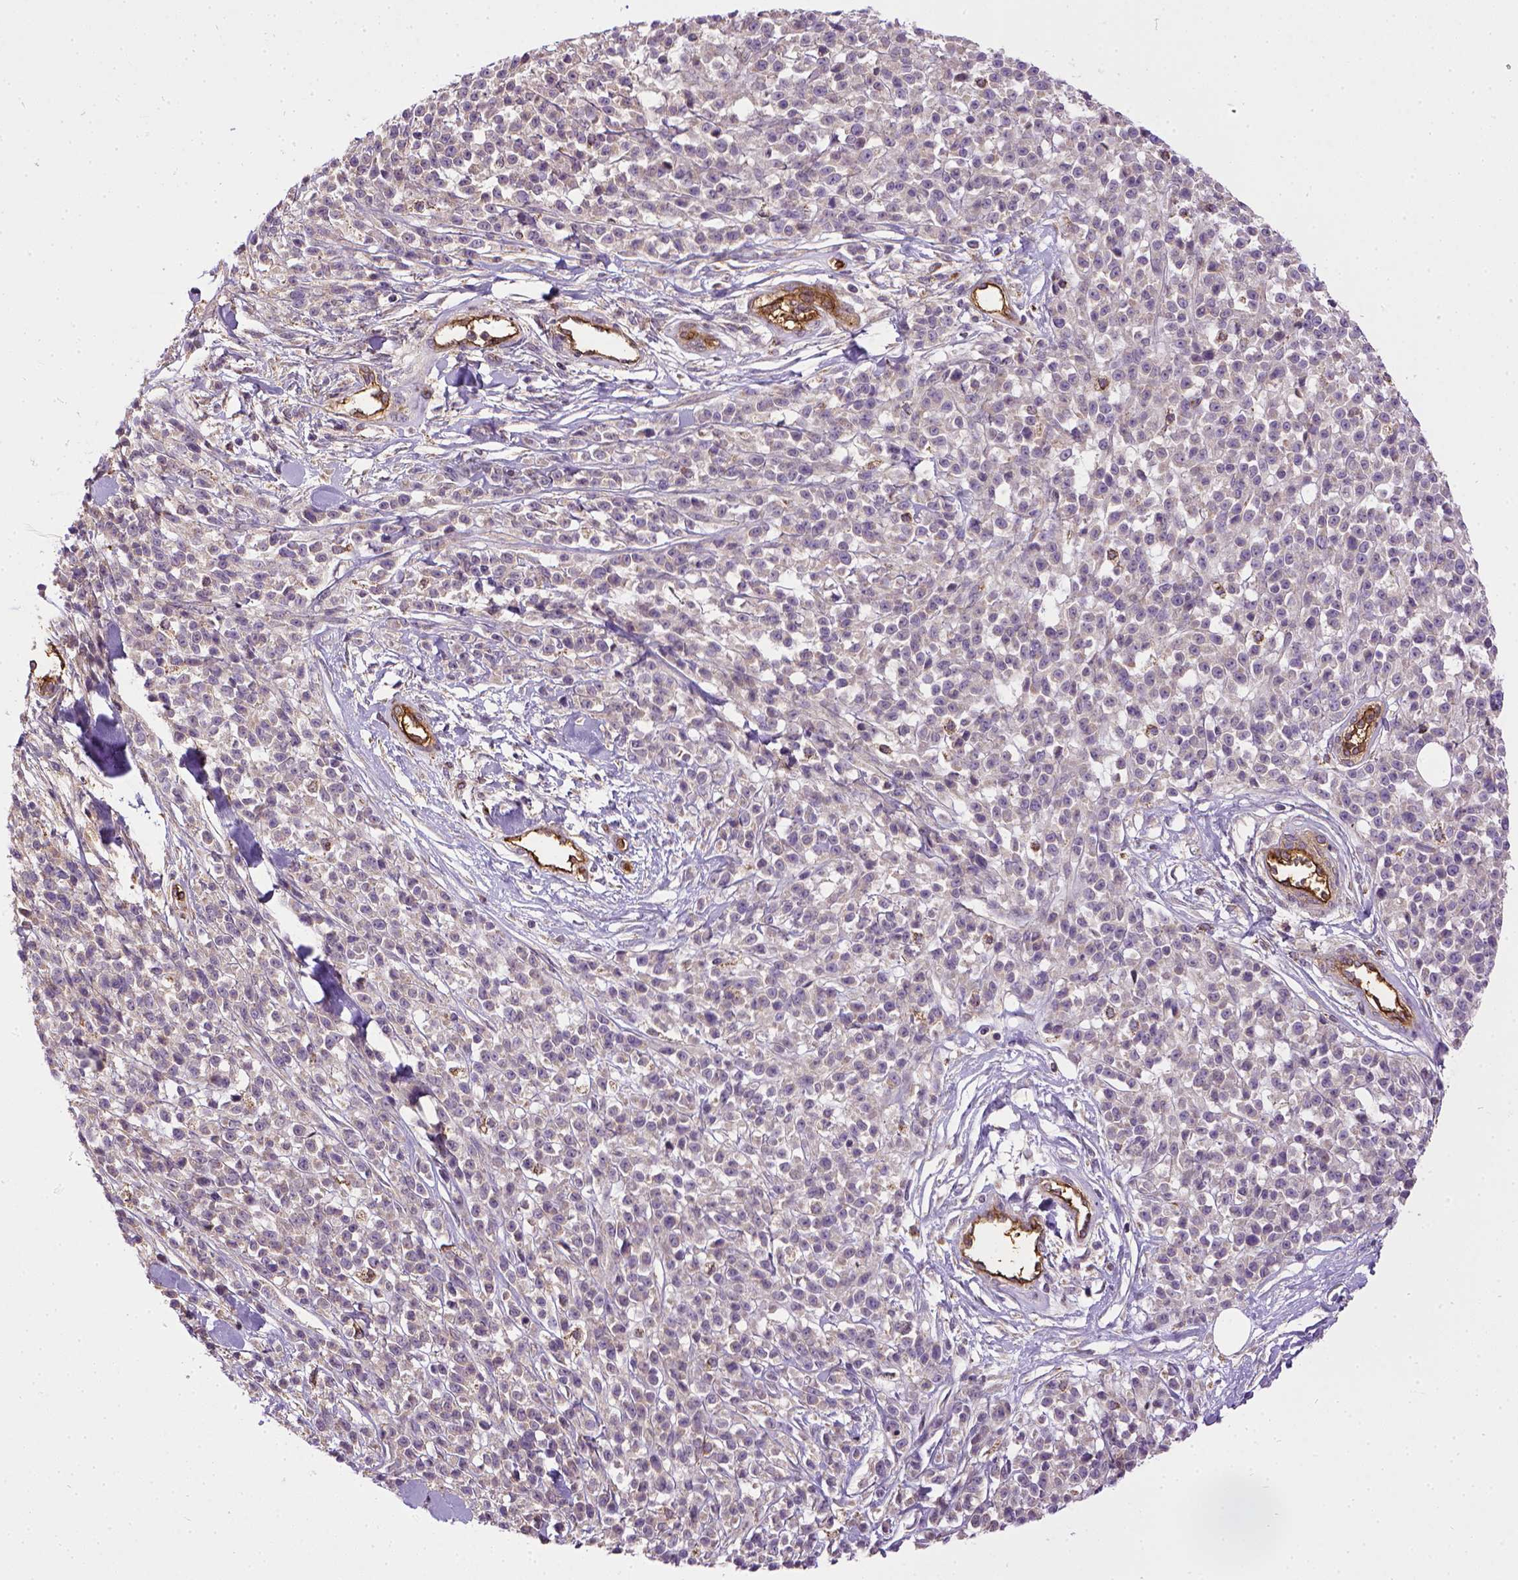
{"staining": {"intensity": "negative", "quantity": "none", "location": "none"}, "tissue": "melanoma", "cell_type": "Tumor cells", "image_type": "cancer", "snomed": [{"axis": "morphology", "description": "Malignant melanoma, NOS"}, {"axis": "topography", "description": "Skin"}, {"axis": "topography", "description": "Skin of trunk"}], "caption": "Tumor cells are negative for brown protein staining in malignant melanoma.", "gene": "ENG", "patient": {"sex": "male", "age": 74}}